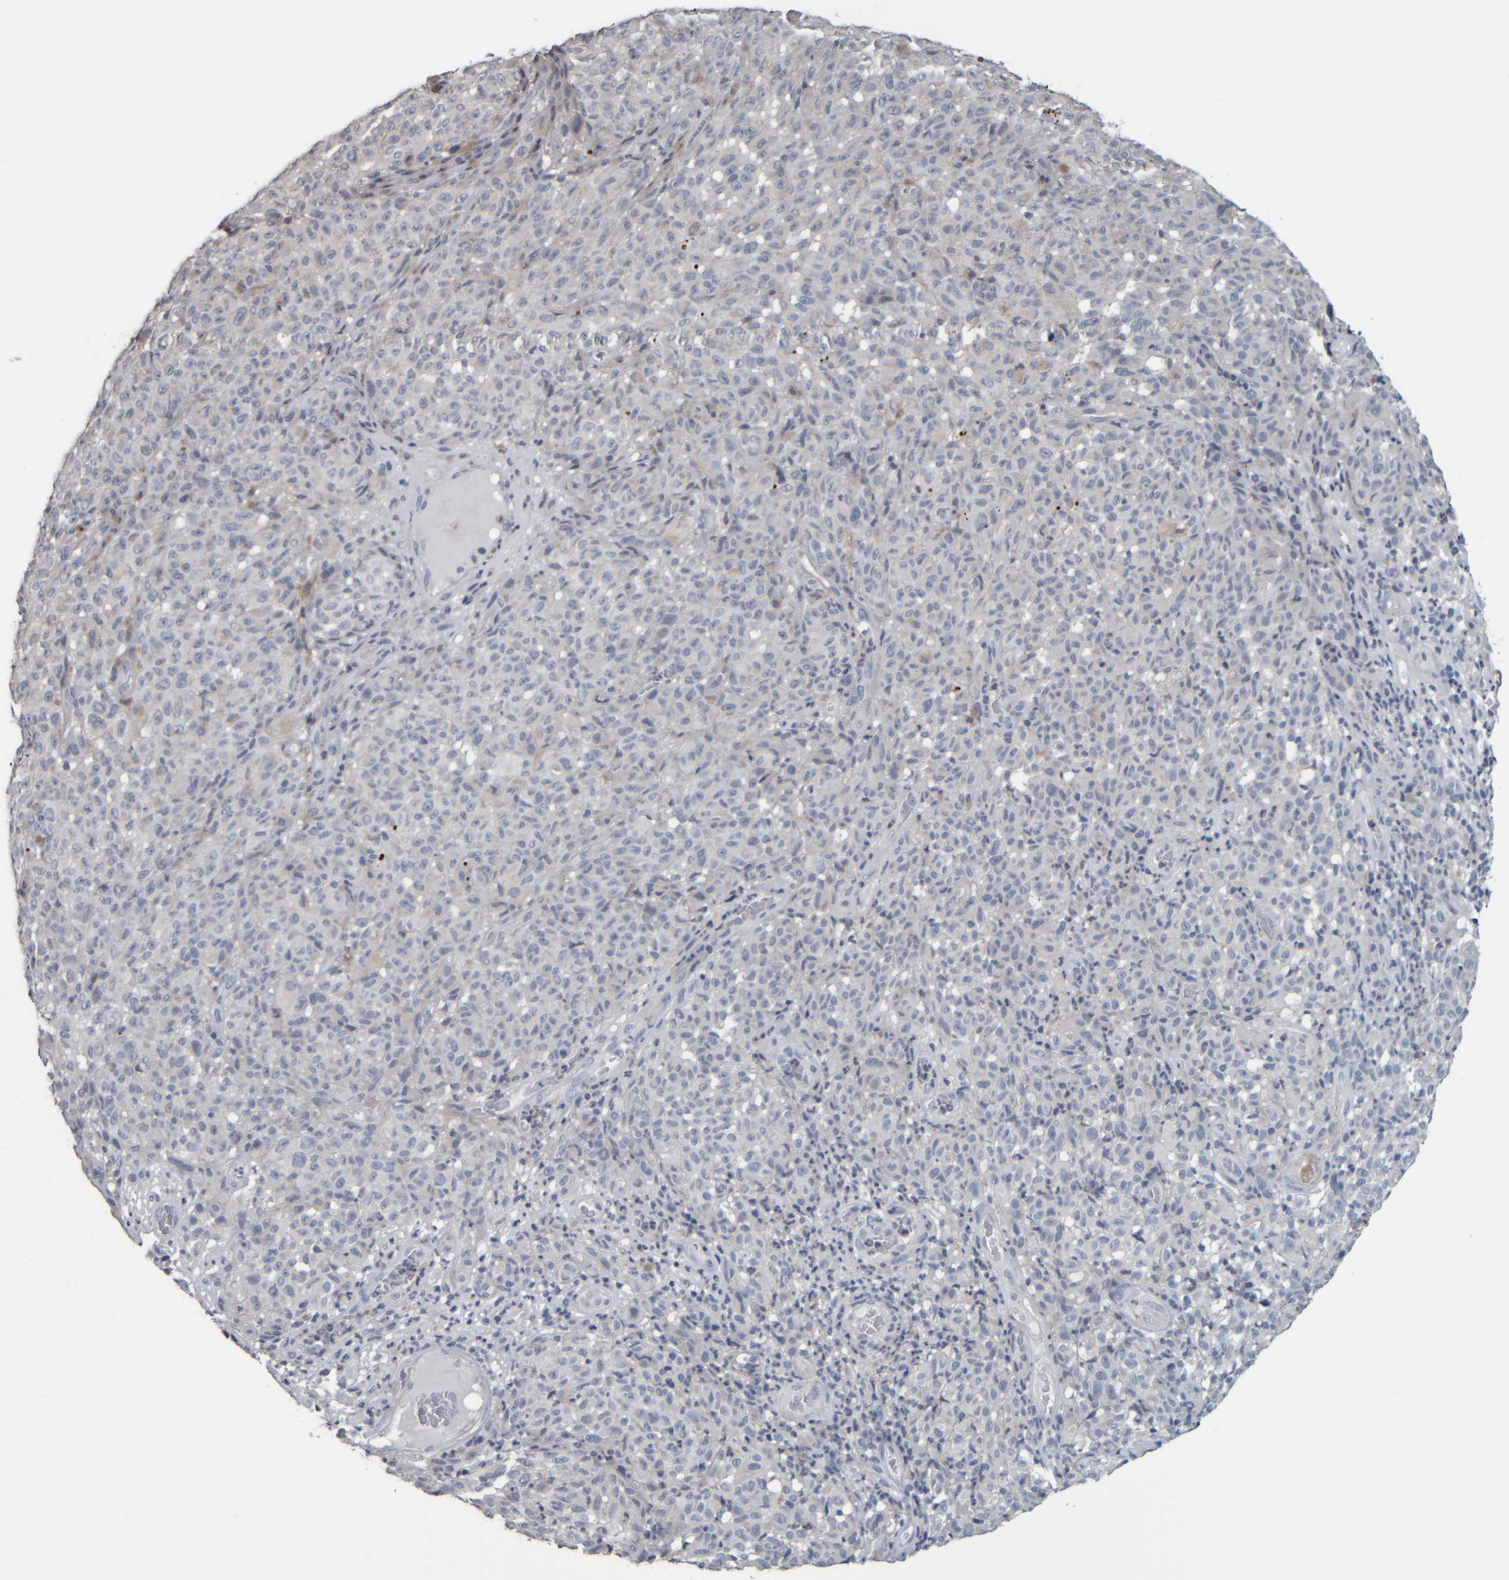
{"staining": {"intensity": "negative", "quantity": "none", "location": "none"}, "tissue": "melanoma", "cell_type": "Tumor cells", "image_type": "cancer", "snomed": [{"axis": "morphology", "description": "Malignant melanoma, NOS"}, {"axis": "topography", "description": "Skin"}], "caption": "There is no significant expression in tumor cells of malignant melanoma. Brightfield microscopy of immunohistochemistry (IHC) stained with DAB (brown) and hematoxylin (blue), captured at high magnification.", "gene": "CAVIN4", "patient": {"sex": "female", "age": 82}}